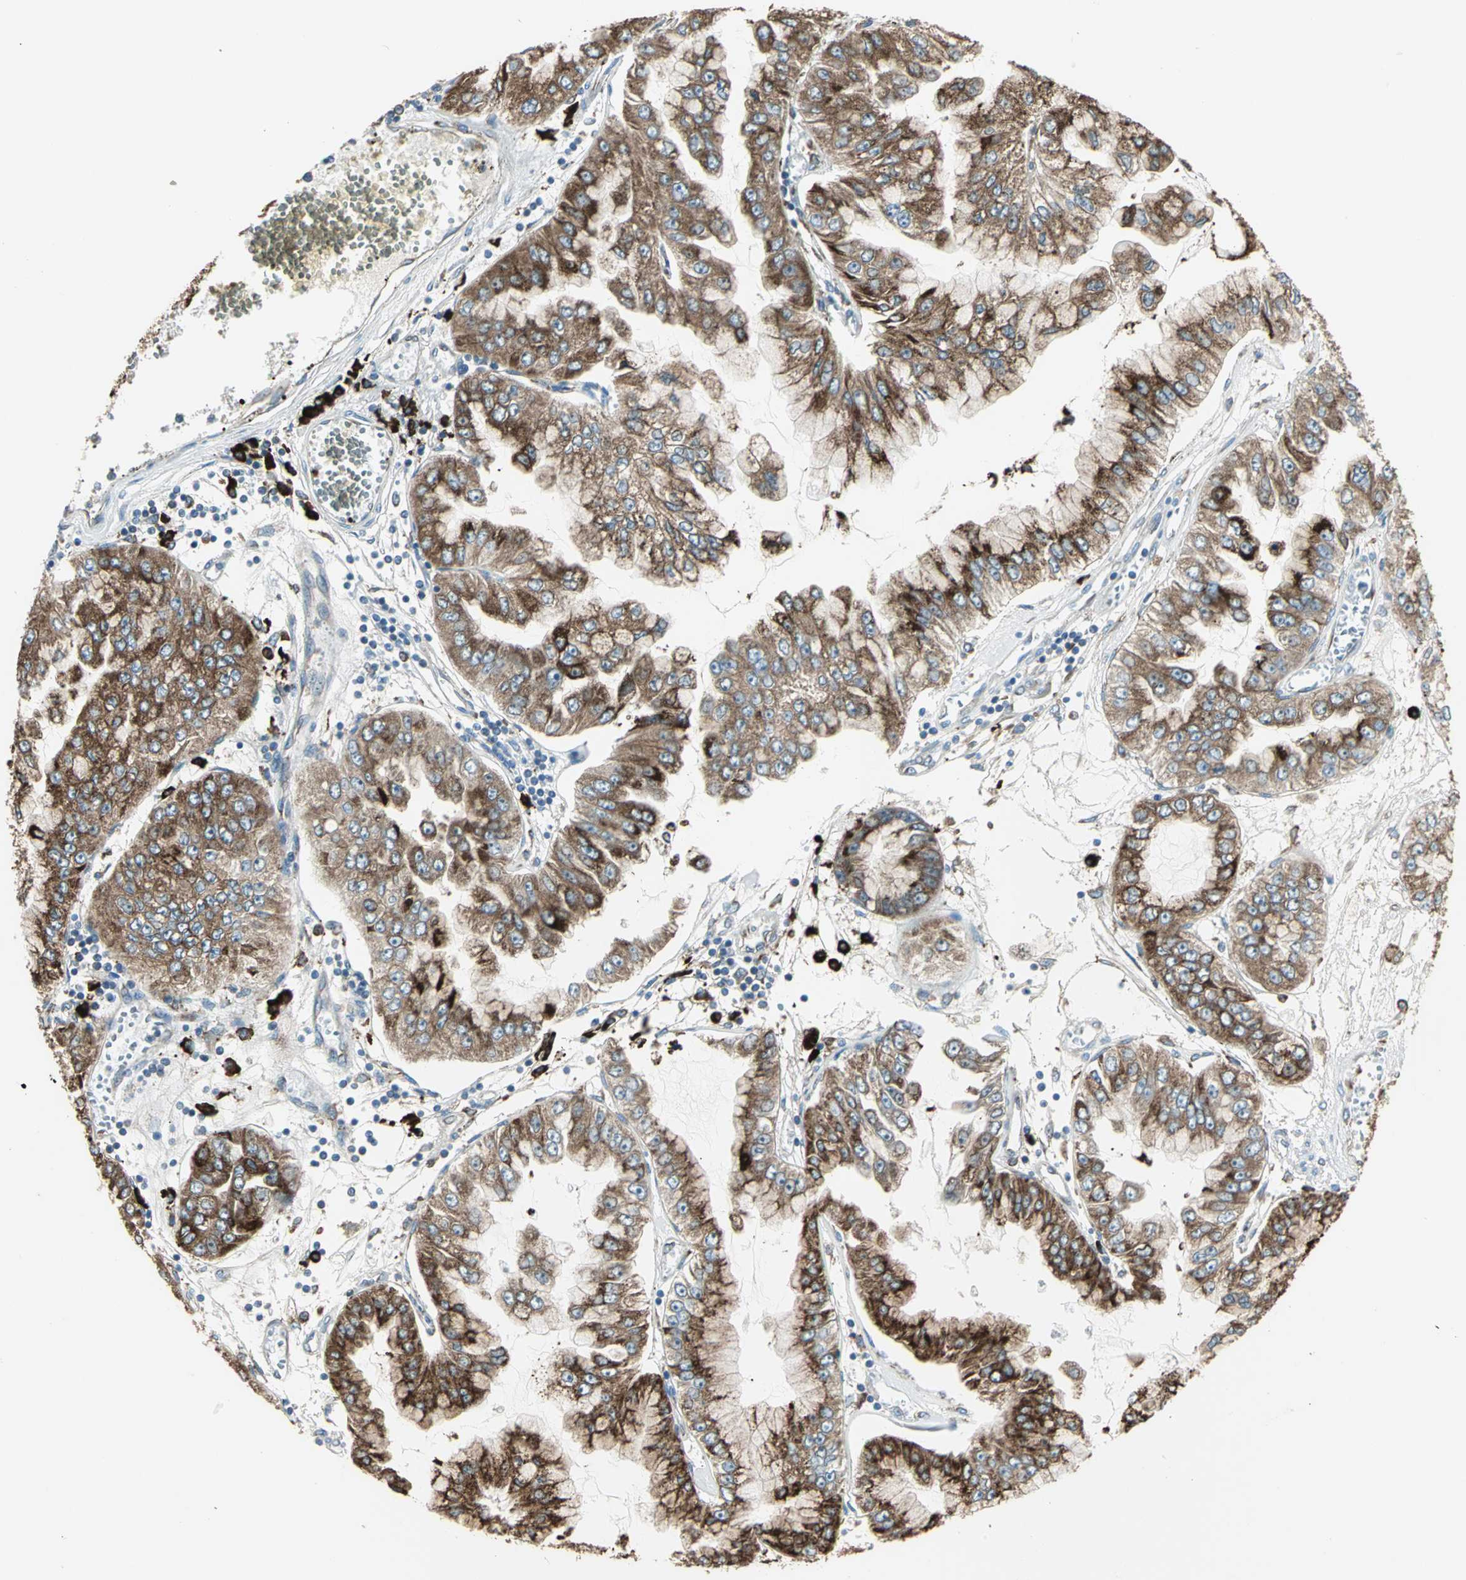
{"staining": {"intensity": "moderate", "quantity": ">75%", "location": "cytoplasmic/membranous"}, "tissue": "liver cancer", "cell_type": "Tumor cells", "image_type": "cancer", "snomed": [{"axis": "morphology", "description": "Cholangiocarcinoma"}, {"axis": "topography", "description": "Liver"}], "caption": "There is medium levels of moderate cytoplasmic/membranous staining in tumor cells of liver cholangiocarcinoma, as demonstrated by immunohistochemical staining (brown color).", "gene": "PDIA4", "patient": {"sex": "female", "age": 79}}